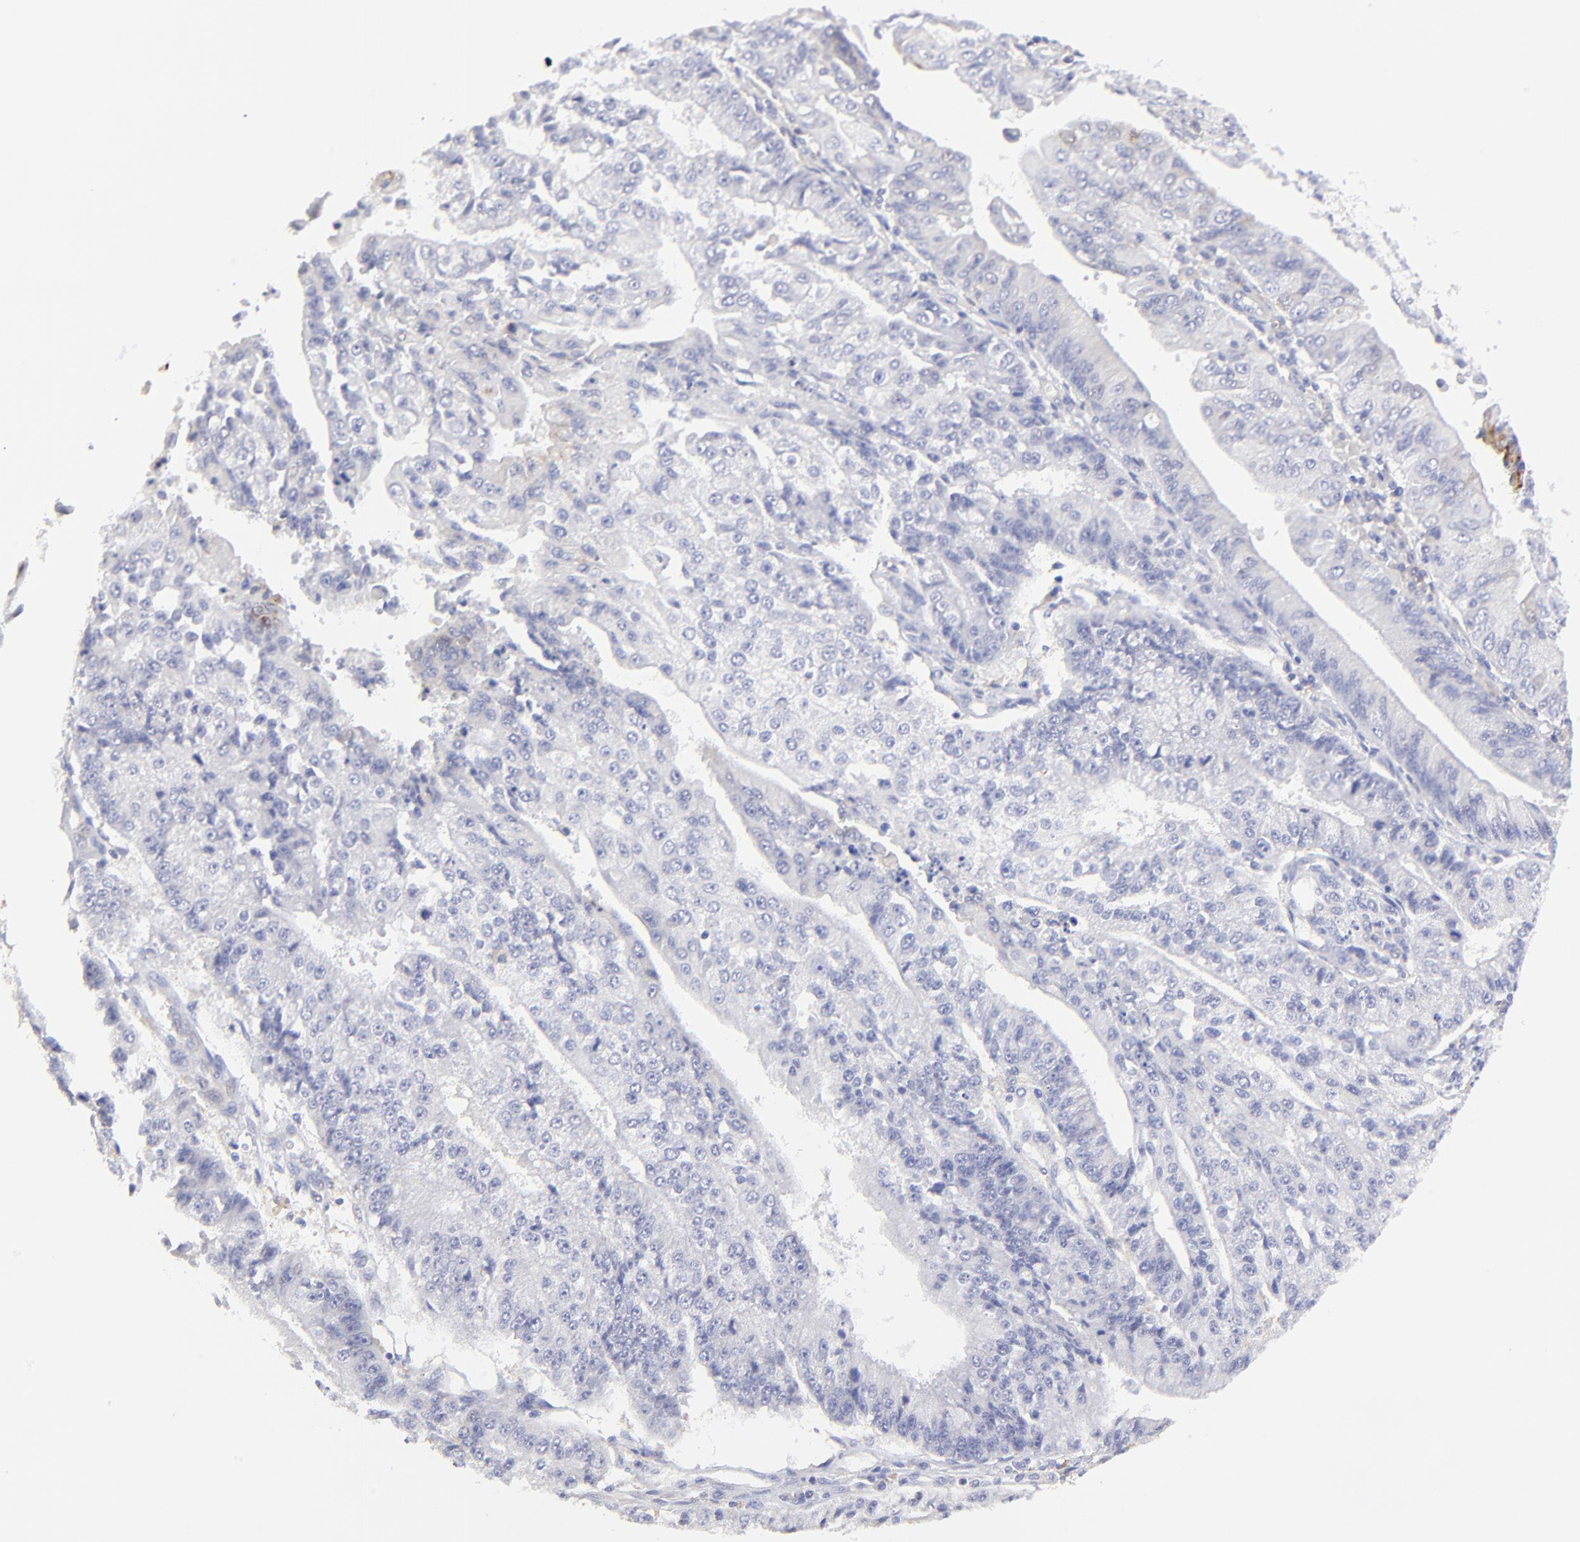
{"staining": {"intensity": "negative", "quantity": "none", "location": "none"}, "tissue": "endometrial cancer", "cell_type": "Tumor cells", "image_type": "cancer", "snomed": [{"axis": "morphology", "description": "Adenocarcinoma, NOS"}, {"axis": "topography", "description": "Endometrium"}], "caption": "Protein analysis of endometrial cancer (adenocarcinoma) exhibits no significant positivity in tumor cells.", "gene": "LHFPL1", "patient": {"sex": "female", "age": 75}}